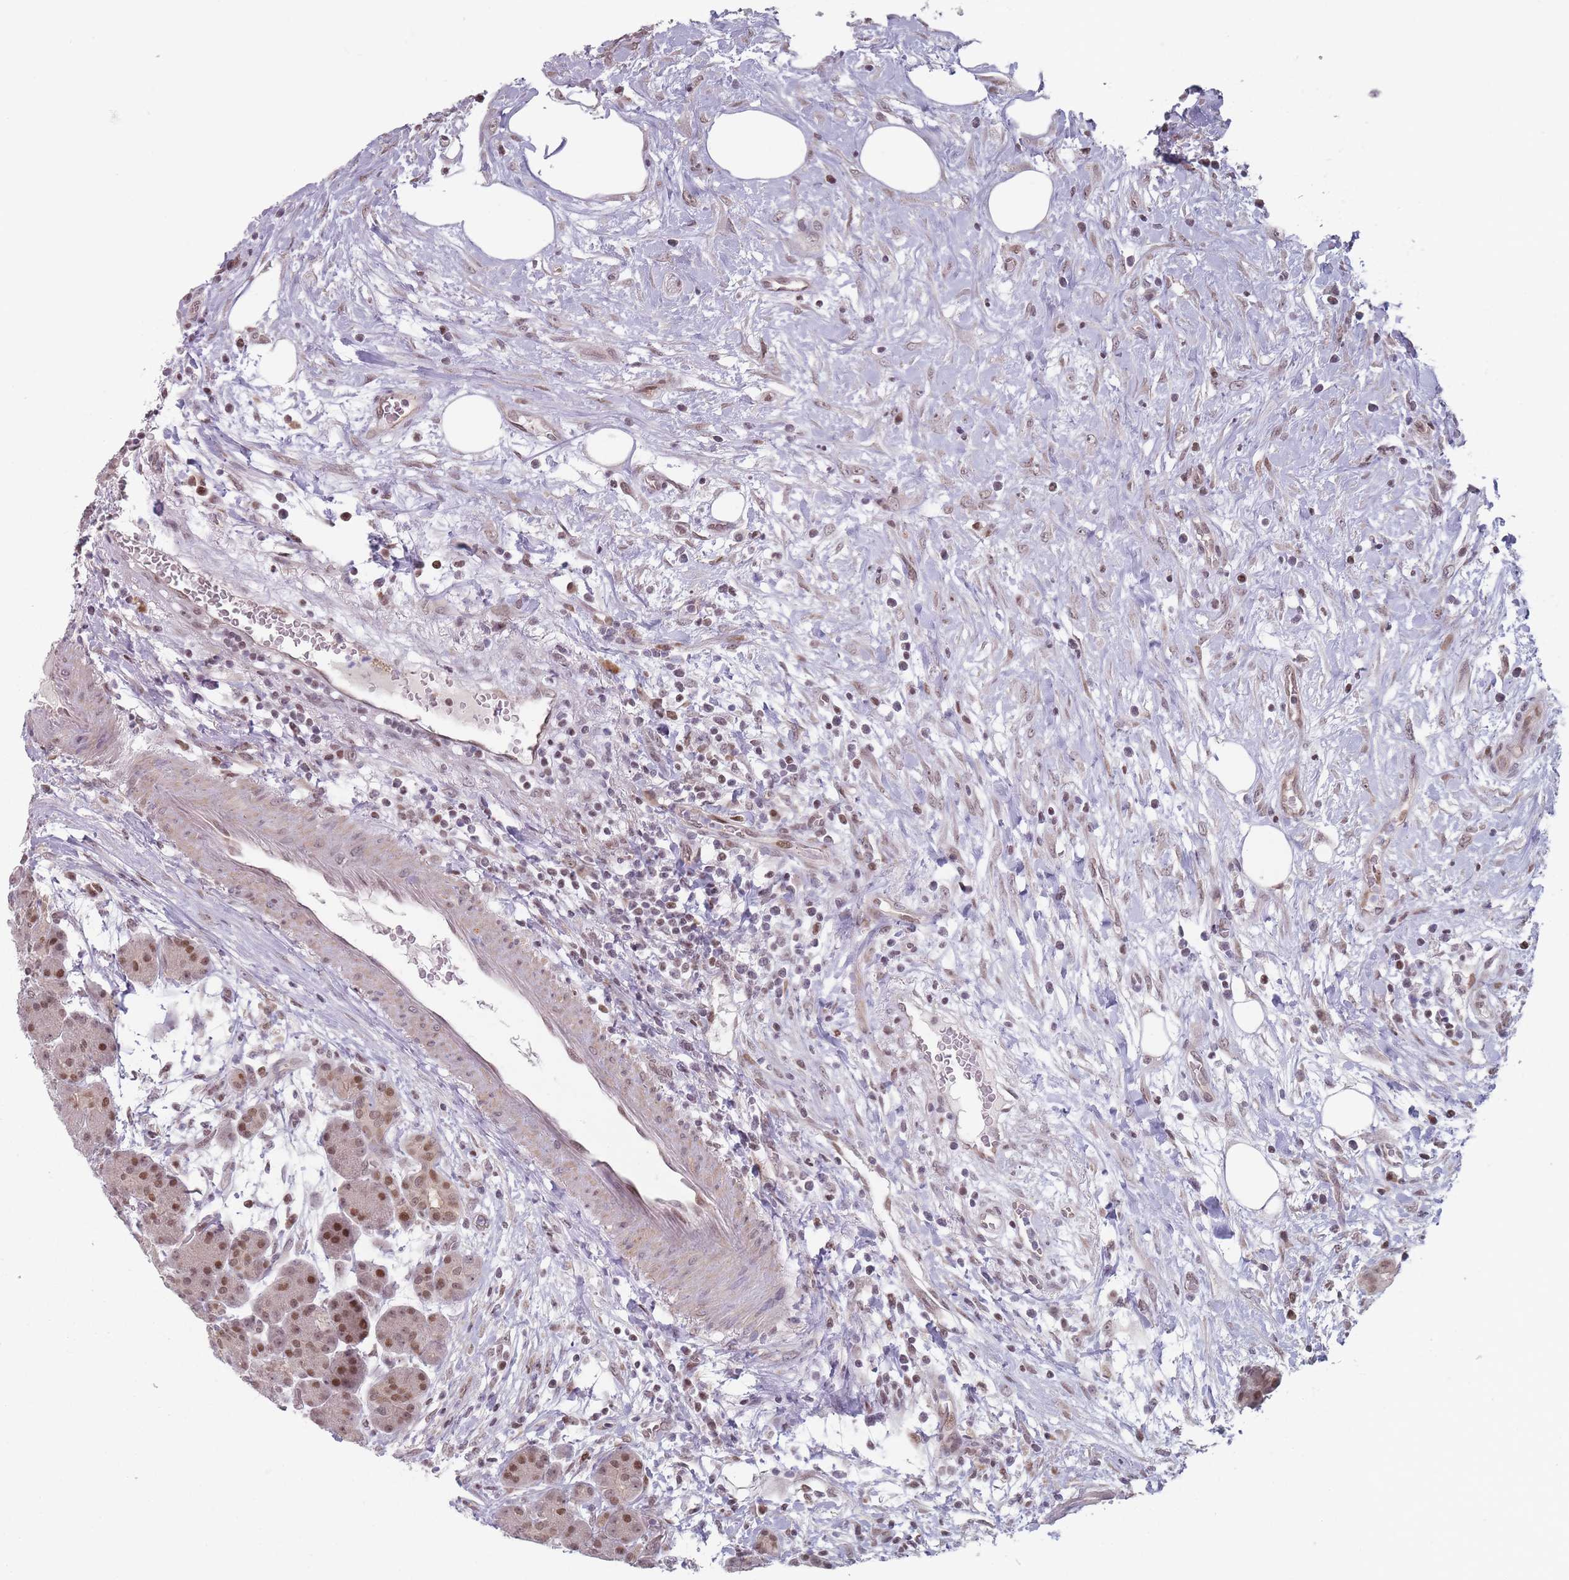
{"staining": {"intensity": "moderate", "quantity": ">75%", "location": "cytoplasmic/membranous,nuclear"}, "tissue": "pancreas", "cell_type": "Exocrine glandular cells", "image_type": "normal", "snomed": [{"axis": "morphology", "description": "Normal tissue, NOS"}, {"axis": "topography", "description": "Pancreas"}], "caption": "A photomicrograph of human pancreas stained for a protein reveals moderate cytoplasmic/membranous,nuclear brown staining in exocrine glandular cells.", "gene": "SH3BGRL2", "patient": {"sex": "male", "age": 63}}